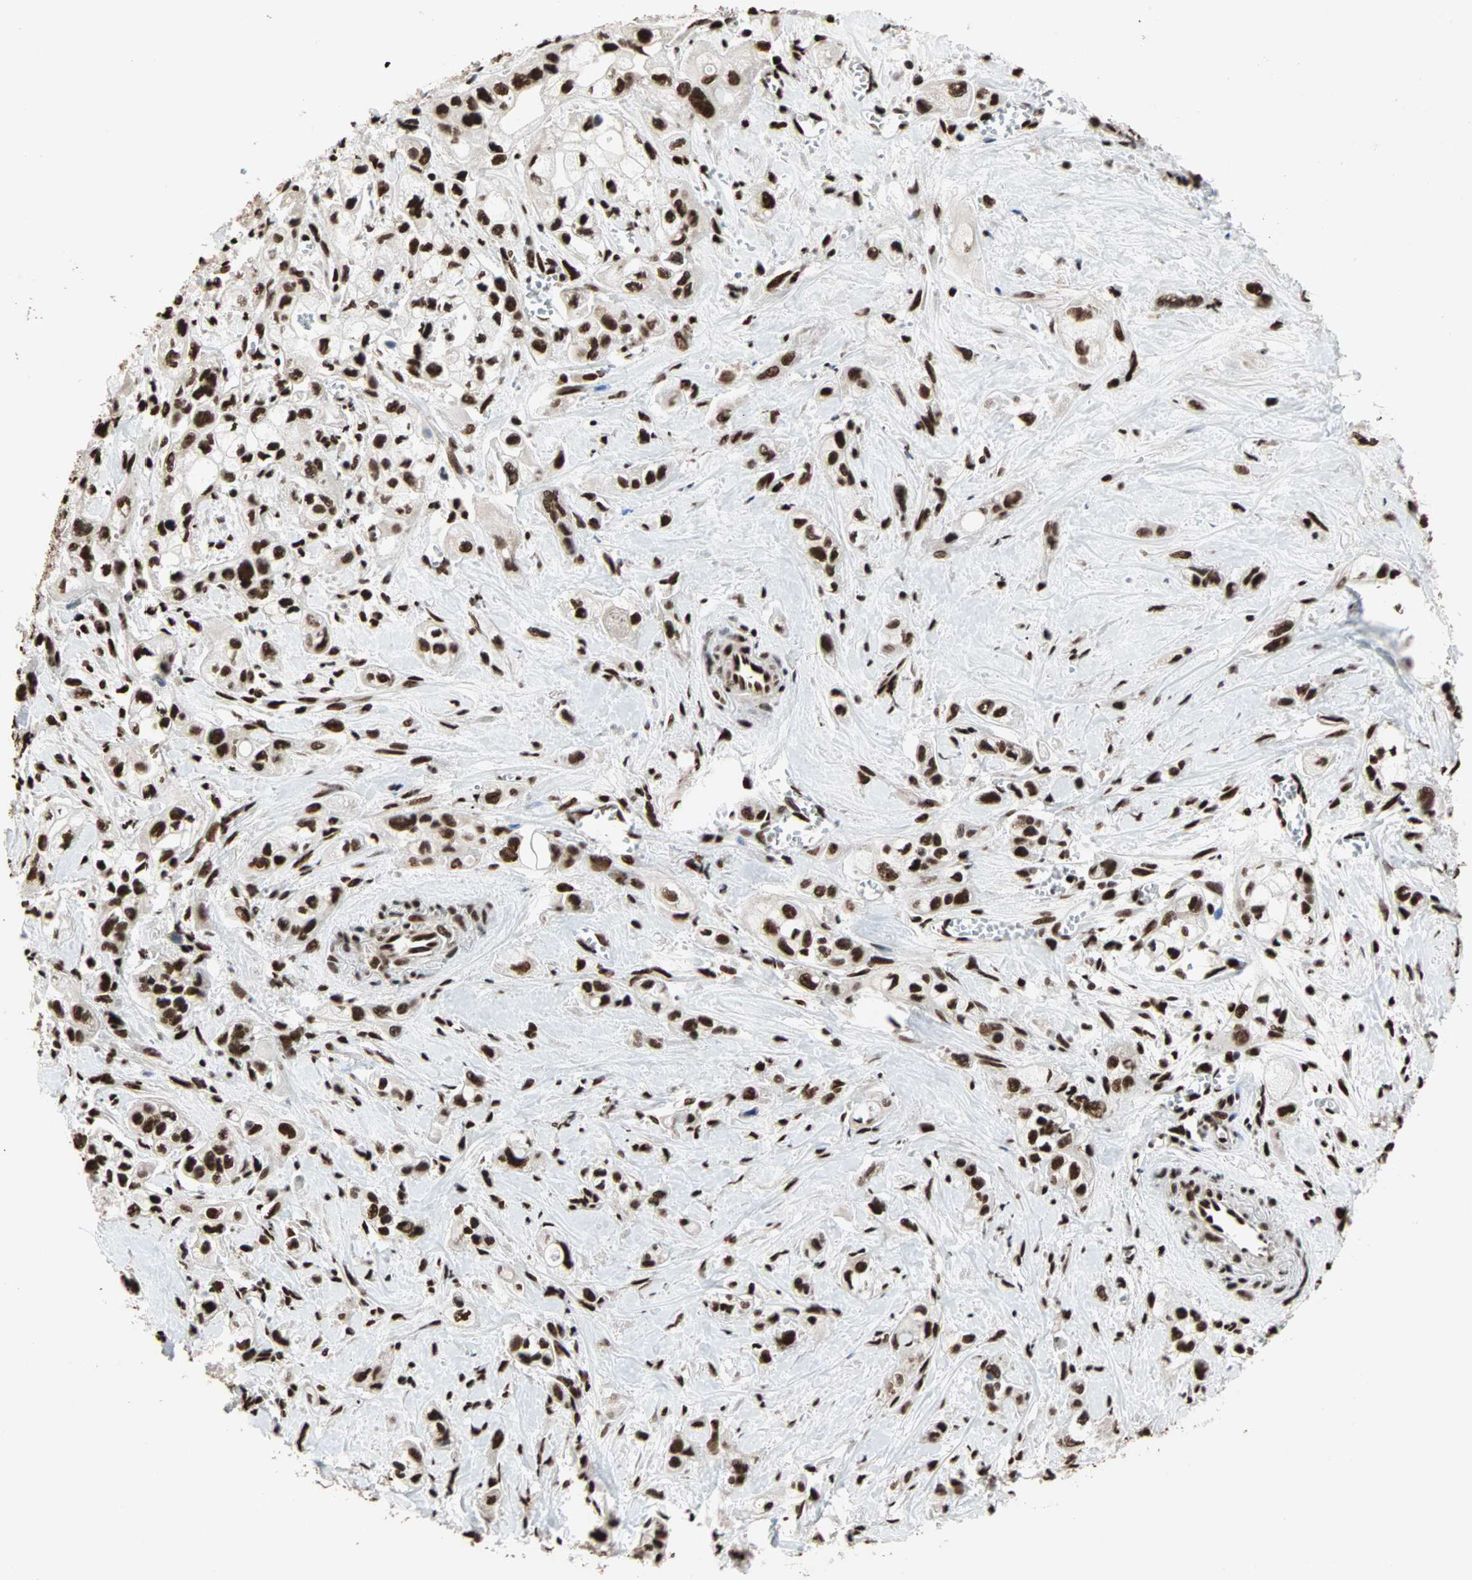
{"staining": {"intensity": "strong", "quantity": ">75%", "location": "nuclear"}, "tissue": "pancreatic cancer", "cell_type": "Tumor cells", "image_type": "cancer", "snomed": [{"axis": "morphology", "description": "Adenocarcinoma, NOS"}, {"axis": "topography", "description": "Pancreas"}], "caption": "Tumor cells show high levels of strong nuclear staining in about >75% of cells in human pancreatic adenocarcinoma.", "gene": "ILF2", "patient": {"sex": "male", "age": 74}}